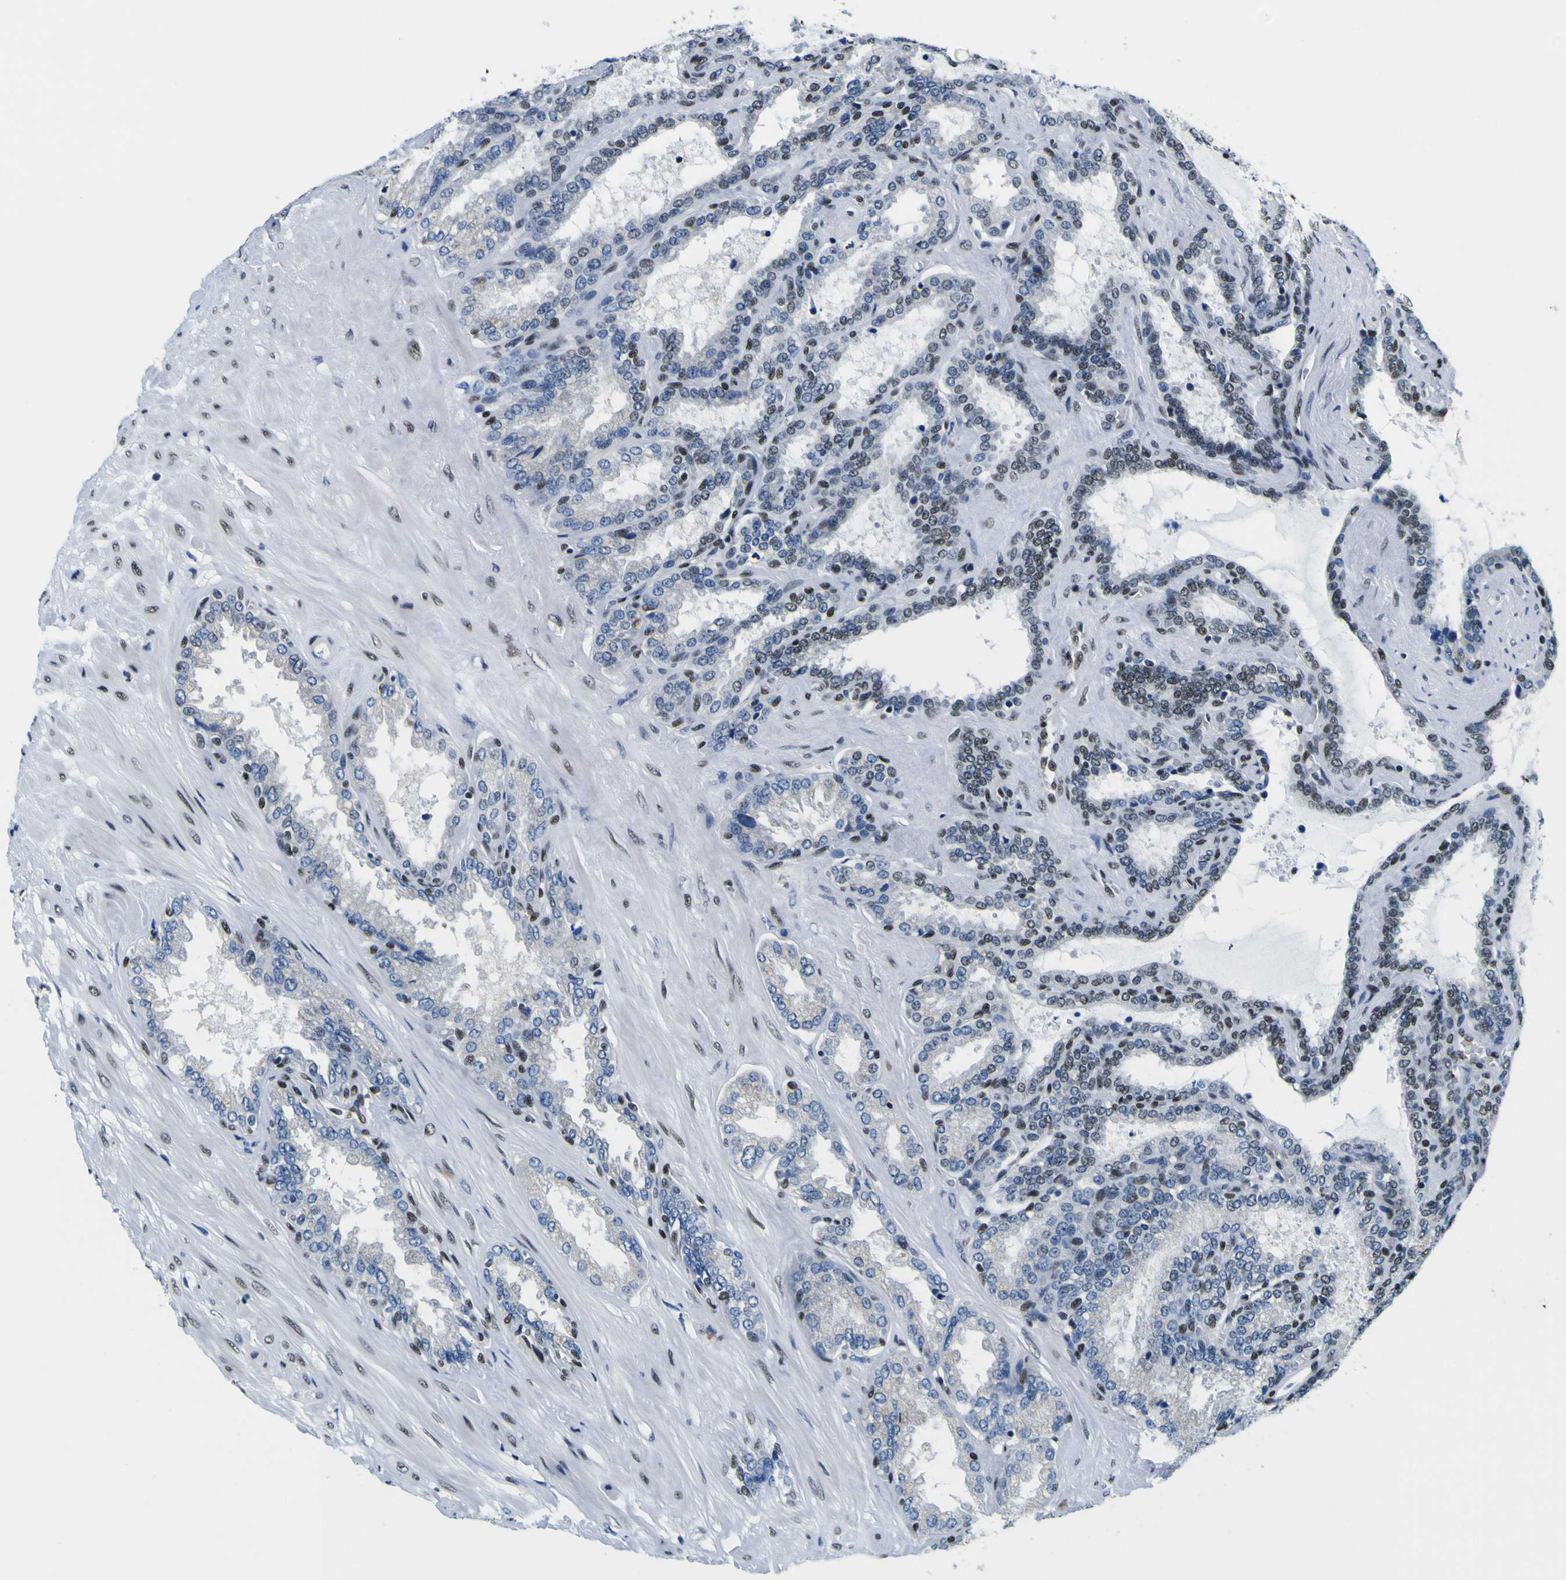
{"staining": {"intensity": "moderate", "quantity": "25%-75%", "location": "nuclear"}, "tissue": "seminal vesicle", "cell_type": "Glandular cells", "image_type": "normal", "snomed": [{"axis": "morphology", "description": "Normal tissue, NOS"}, {"axis": "topography", "description": "Seminal veicle"}], "caption": "A high-resolution histopathology image shows immunohistochemistry (IHC) staining of benign seminal vesicle, which shows moderate nuclear positivity in about 25%-75% of glandular cells. Ihc stains the protein in brown and the nuclei are stained blue.", "gene": "SP1", "patient": {"sex": "male", "age": 46}}